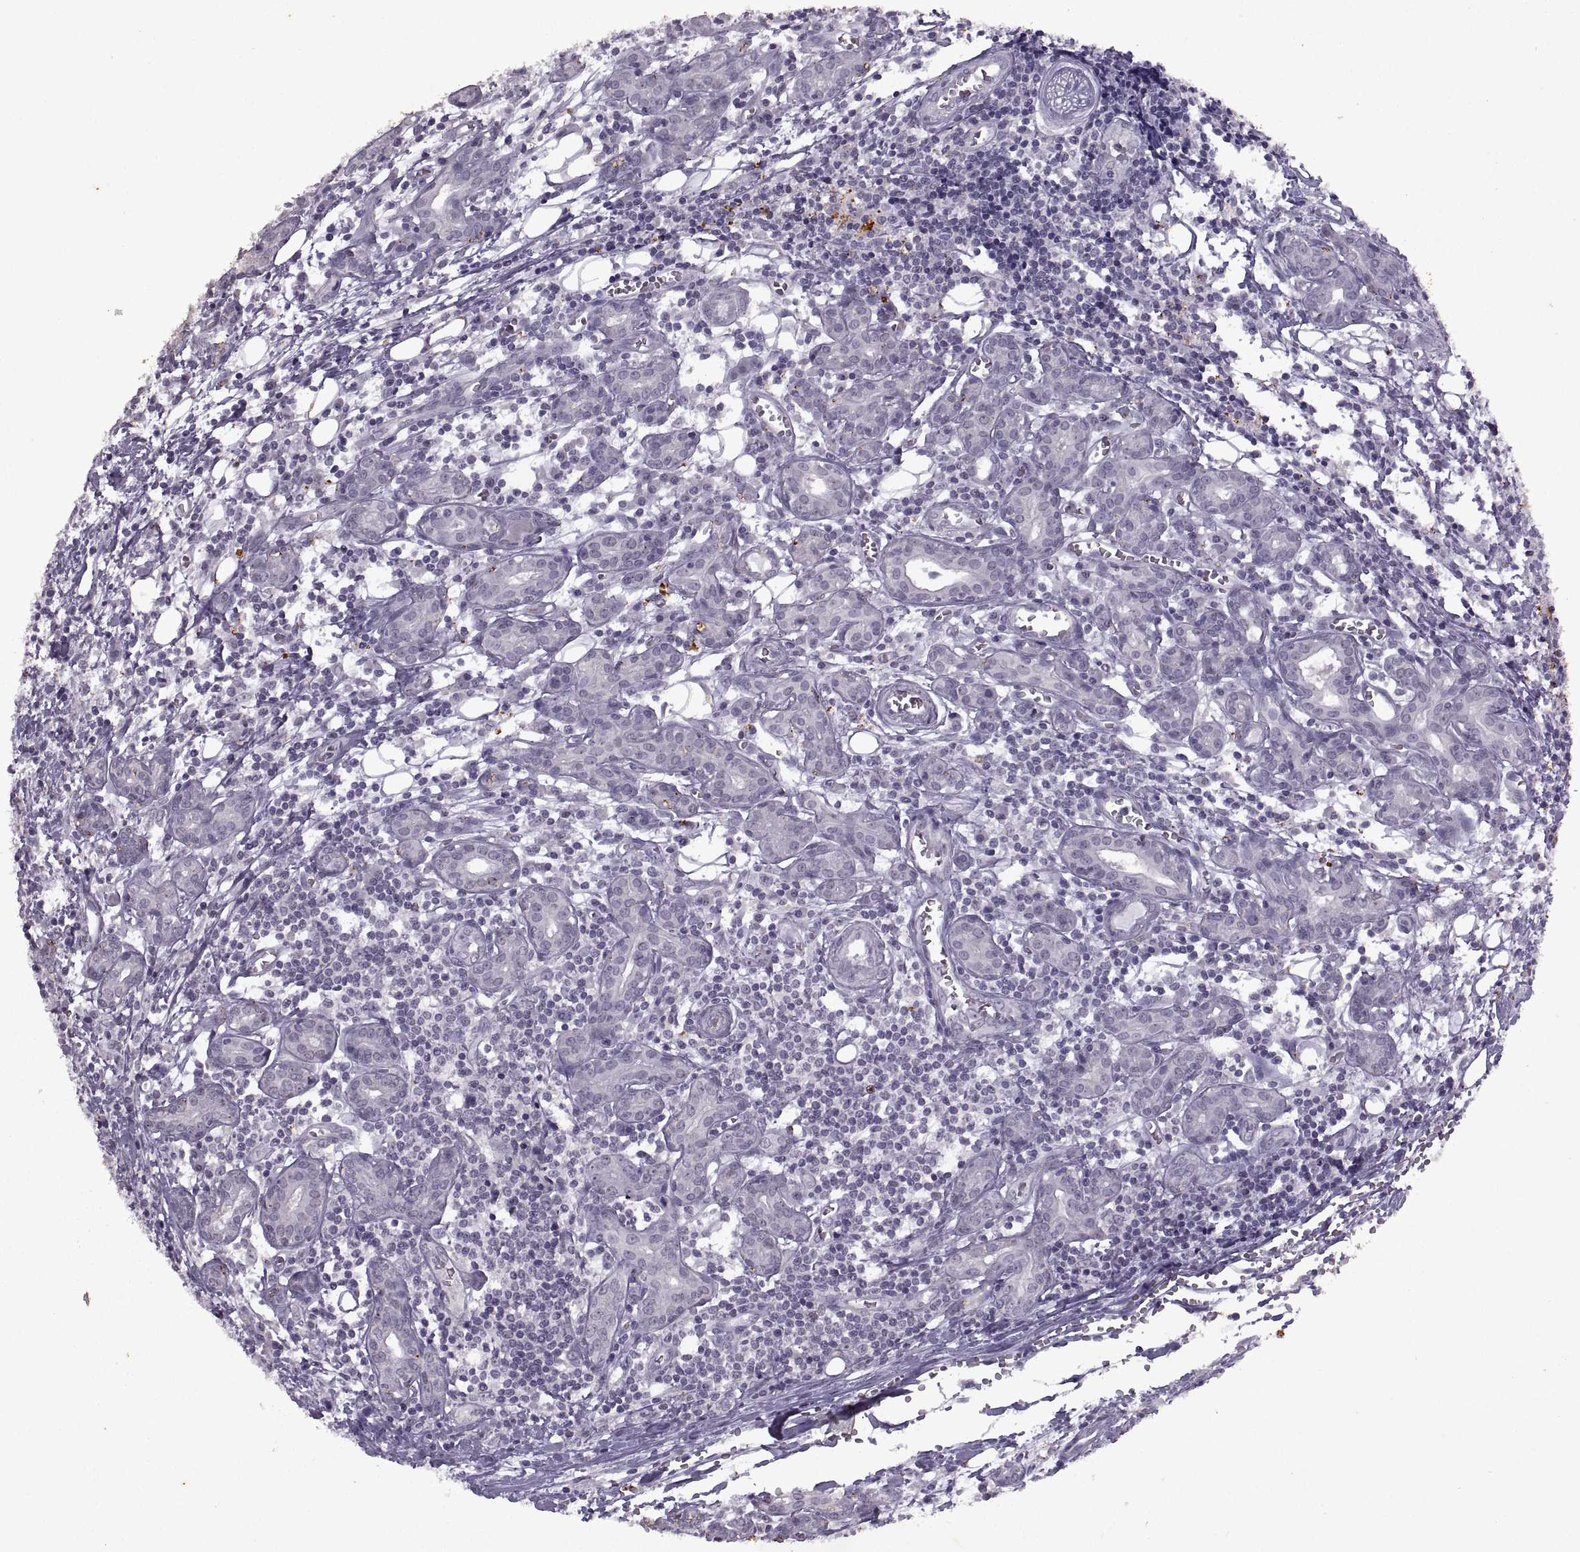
{"staining": {"intensity": "weak", "quantity": "<25%", "location": "nuclear"}, "tissue": "head and neck cancer", "cell_type": "Tumor cells", "image_type": "cancer", "snomed": [{"axis": "morphology", "description": "Adenocarcinoma, NOS"}, {"axis": "topography", "description": "Head-Neck"}], "caption": "High power microscopy photomicrograph of an immunohistochemistry (IHC) micrograph of head and neck cancer, revealing no significant expression in tumor cells. (DAB (3,3'-diaminobenzidine) IHC with hematoxylin counter stain).", "gene": "SINHCAF", "patient": {"sex": "male", "age": 76}}